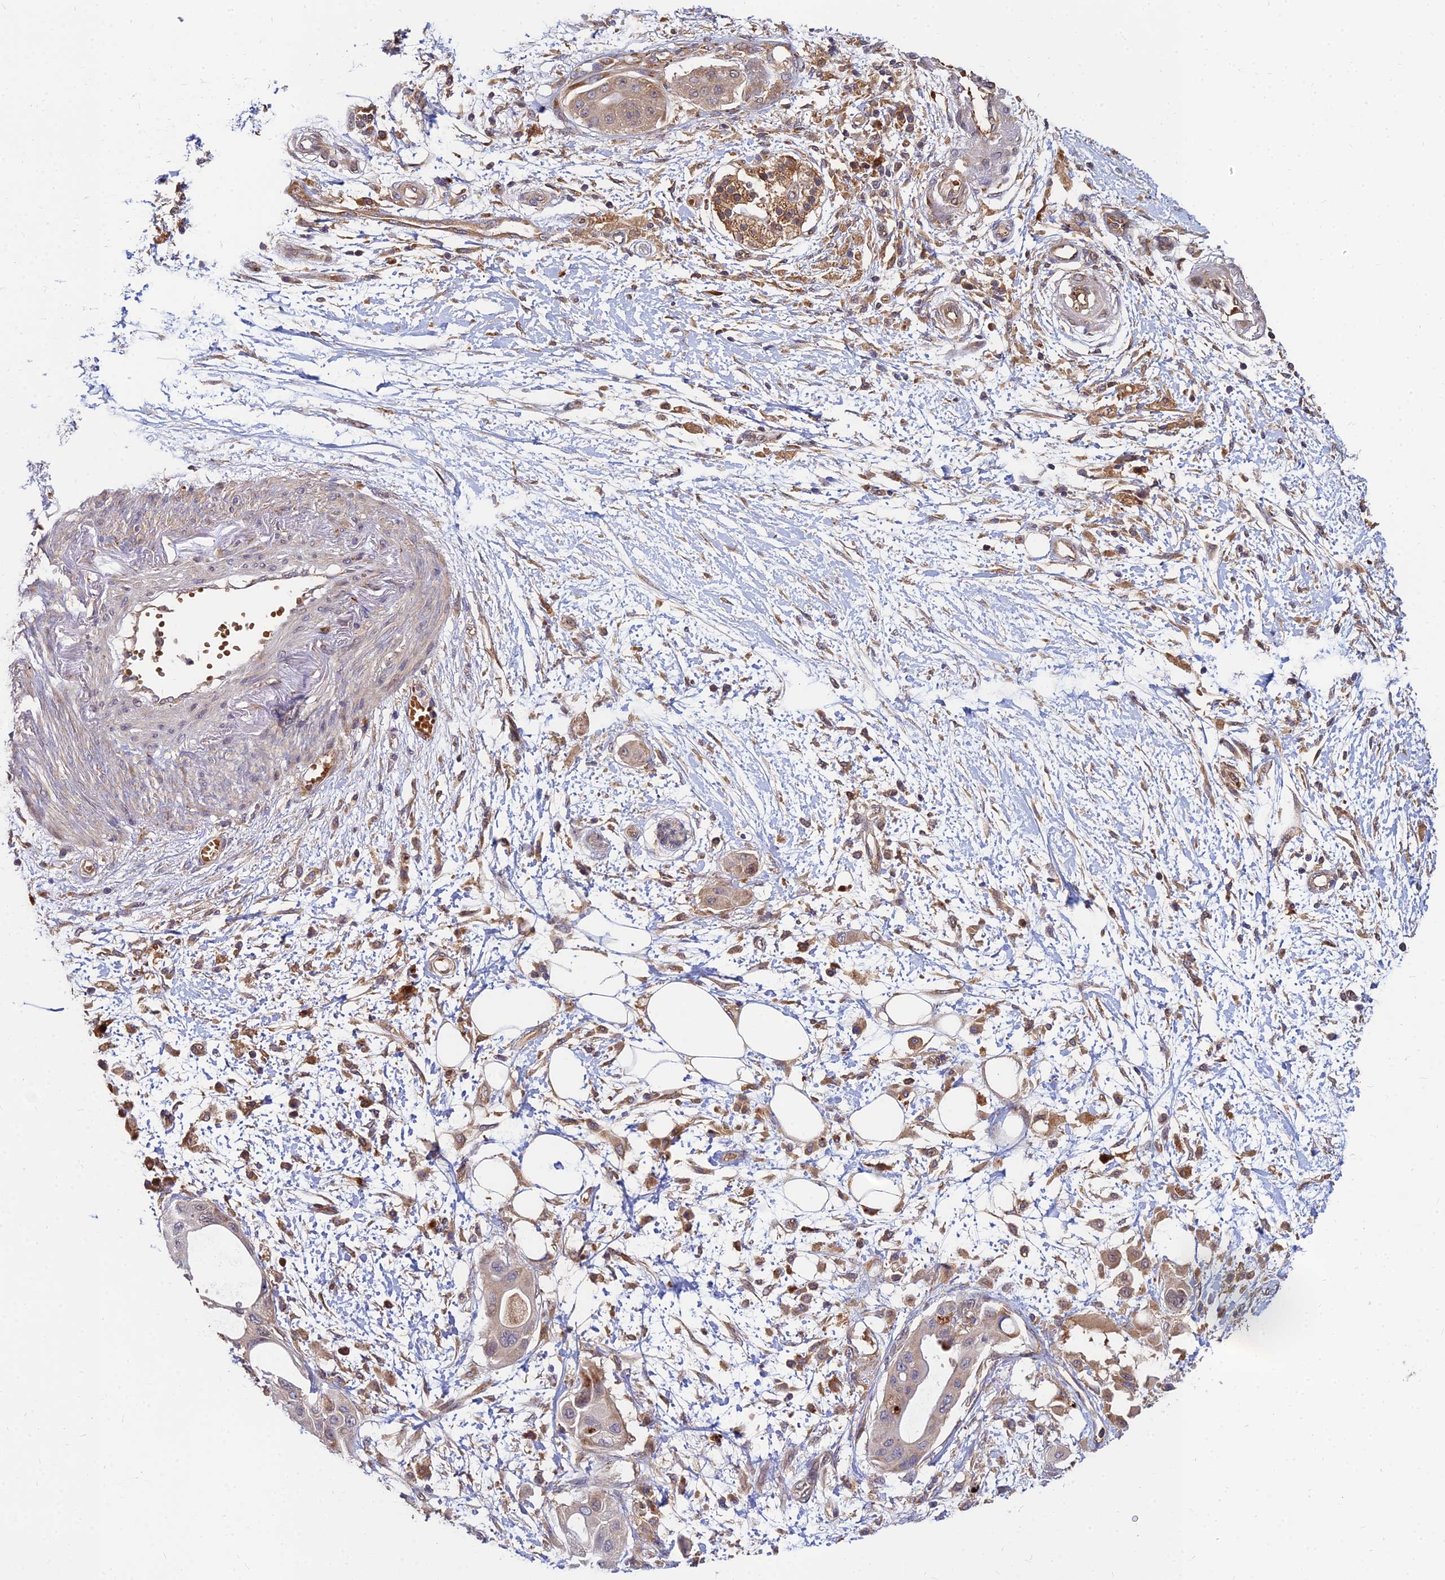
{"staining": {"intensity": "weak", "quantity": "25%-75%", "location": "cytoplasmic/membranous"}, "tissue": "pancreatic cancer", "cell_type": "Tumor cells", "image_type": "cancer", "snomed": [{"axis": "morphology", "description": "Adenocarcinoma, NOS"}, {"axis": "topography", "description": "Pancreas"}], "caption": "This micrograph exhibits immunohistochemistry (IHC) staining of pancreatic cancer (adenocarcinoma), with low weak cytoplasmic/membranous staining in about 25%-75% of tumor cells.", "gene": "CCT6B", "patient": {"sex": "male", "age": 68}}